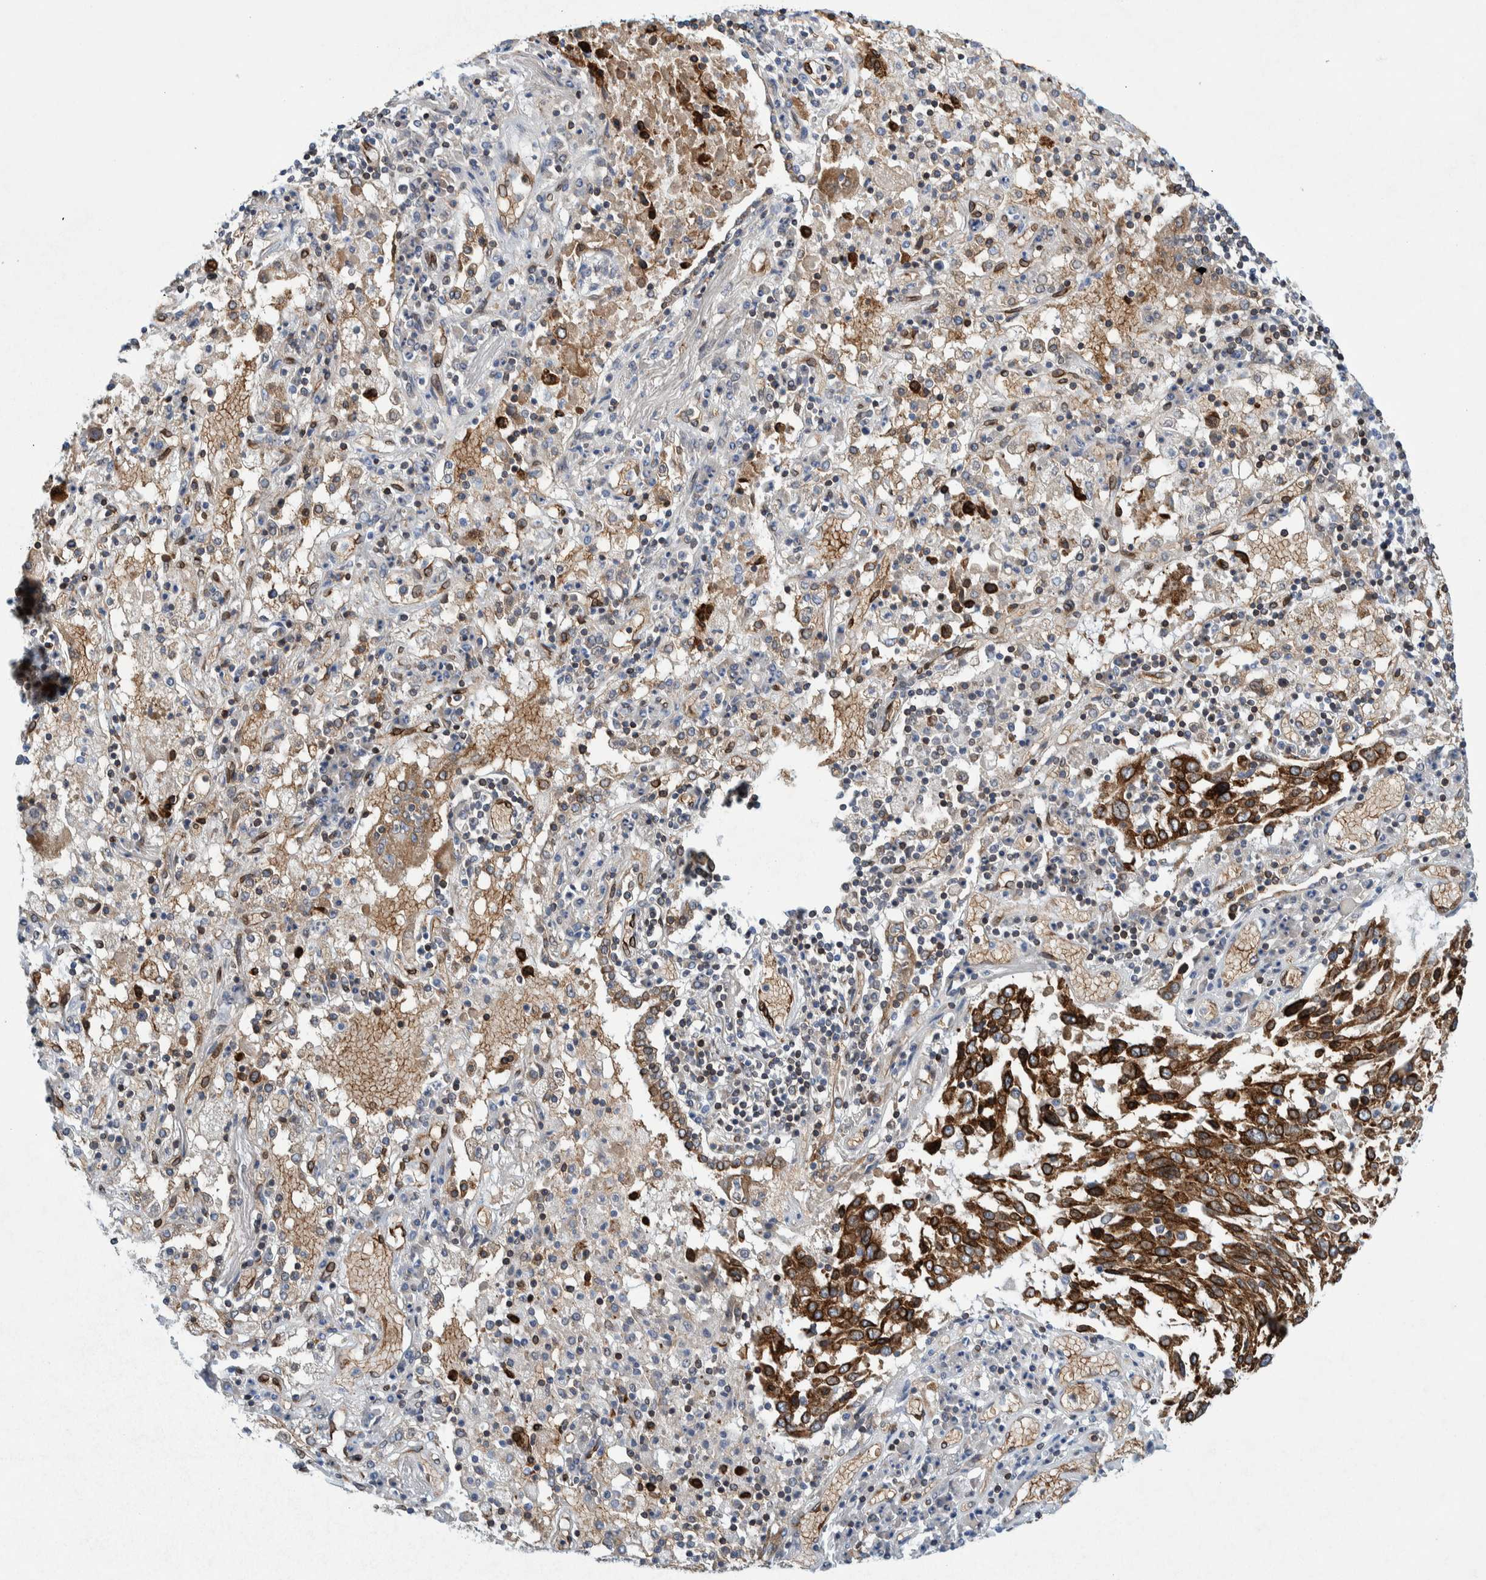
{"staining": {"intensity": "moderate", "quantity": "25%-75%", "location": "cytoplasmic/membranous"}, "tissue": "lung cancer", "cell_type": "Tumor cells", "image_type": "cancer", "snomed": [{"axis": "morphology", "description": "Squamous cell carcinoma, NOS"}, {"axis": "topography", "description": "Lung"}], "caption": "Protein analysis of lung cancer (squamous cell carcinoma) tissue reveals moderate cytoplasmic/membranous staining in about 25%-75% of tumor cells. (DAB (3,3'-diaminobenzidine) IHC, brown staining for protein, blue staining for nuclei).", "gene": "THEM6", "patient": {"sex": "male", "age": 65}}